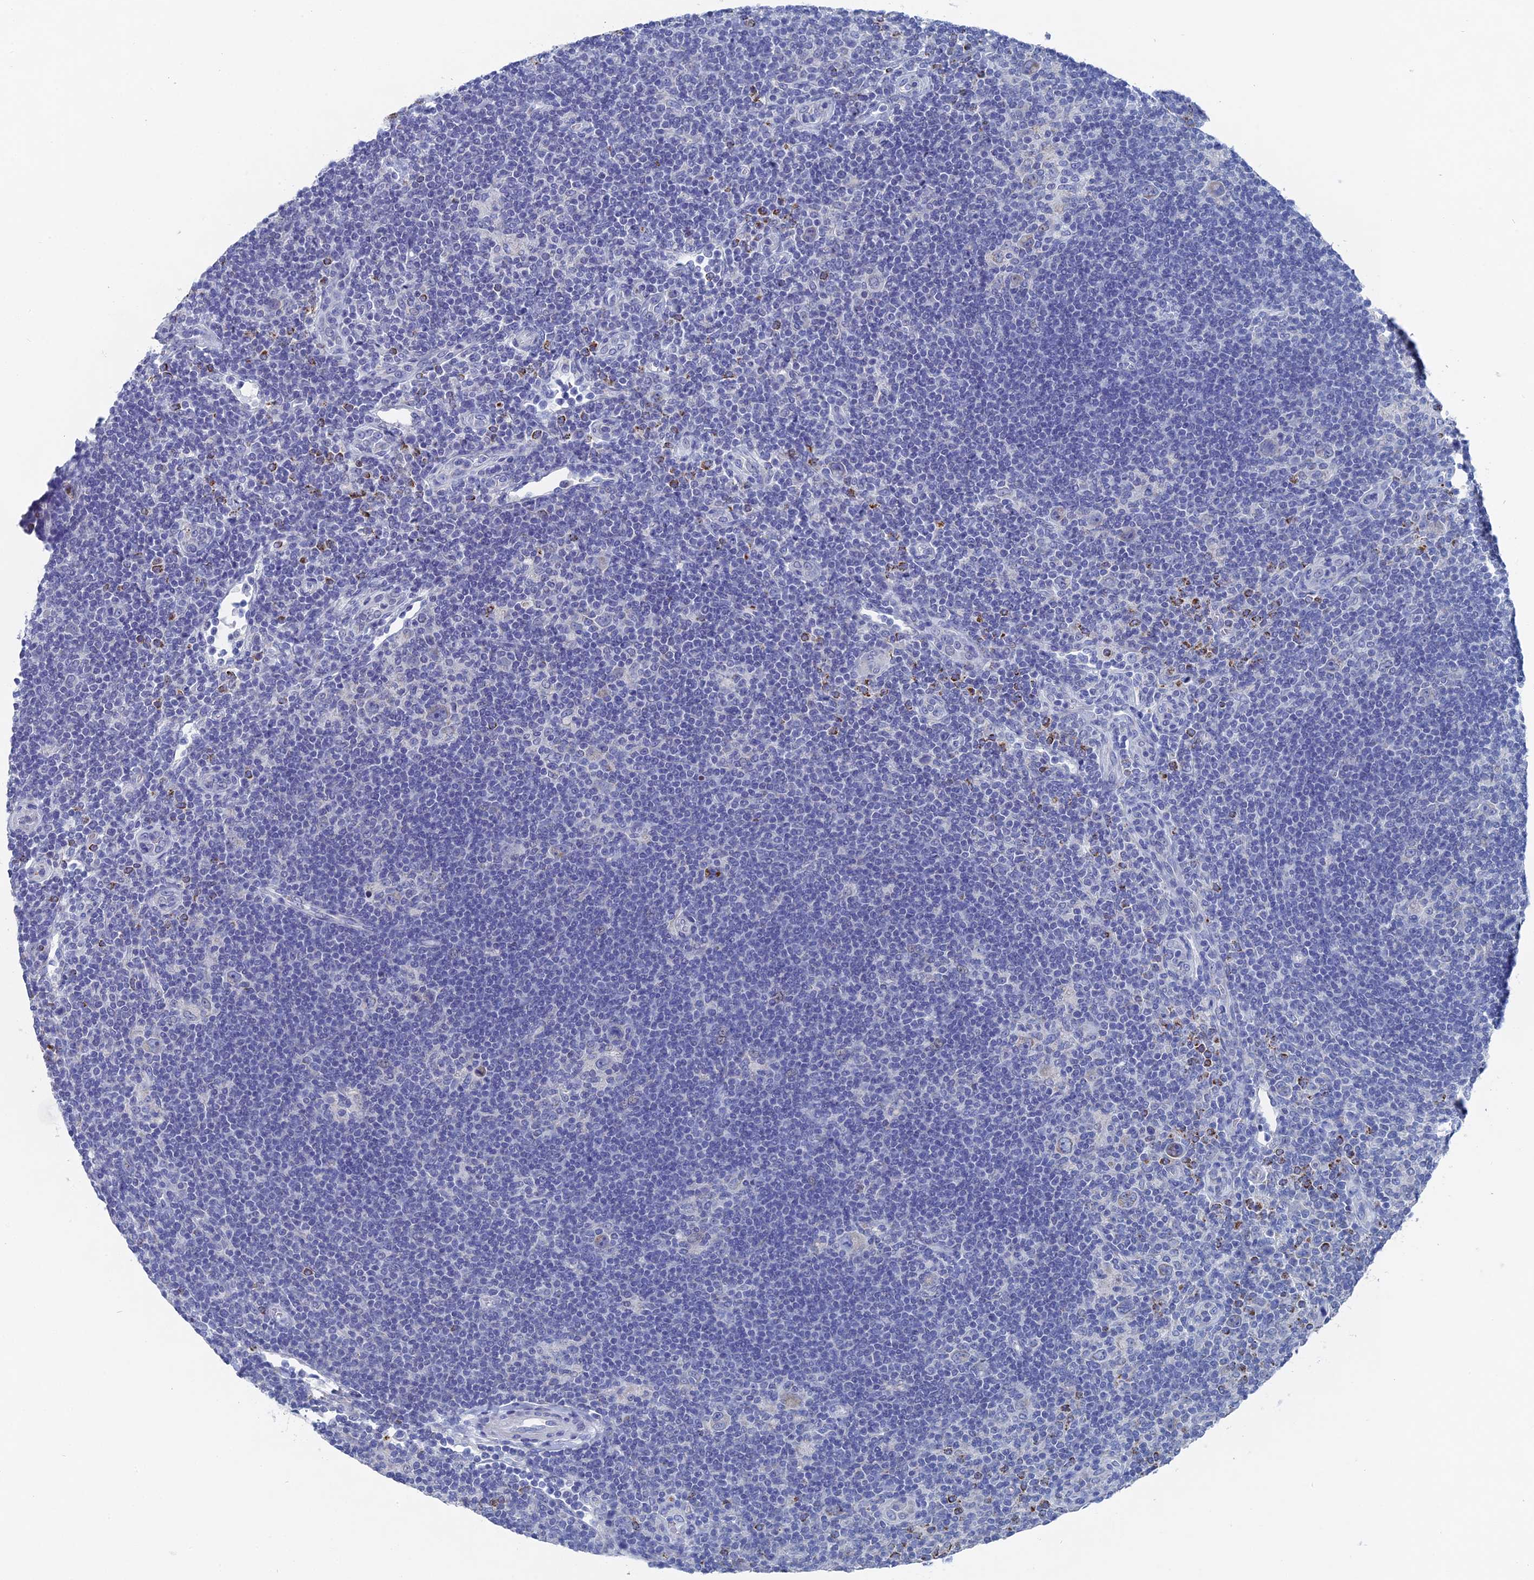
{"staining": {"intensity": "strong", "quantity": "<25%", "location": "cytoplasmic/membranous"}, "tissue": "lymphoma", "cell_type": "Tumor cells", "image_type": "cancer", "snomed": [{"axis": "morphology", "description": "Hodgkin's disease, NOS"}, {"axis": "topography", "description": "Lymph node"}], "caption": "Protein expression analysis of lymphoma displays strong cytoplasmic/membranous staining in approximately <25% of tumor cells.", "gene": "HIGD1A", "patient": {"sex": "female", "age": 57}}